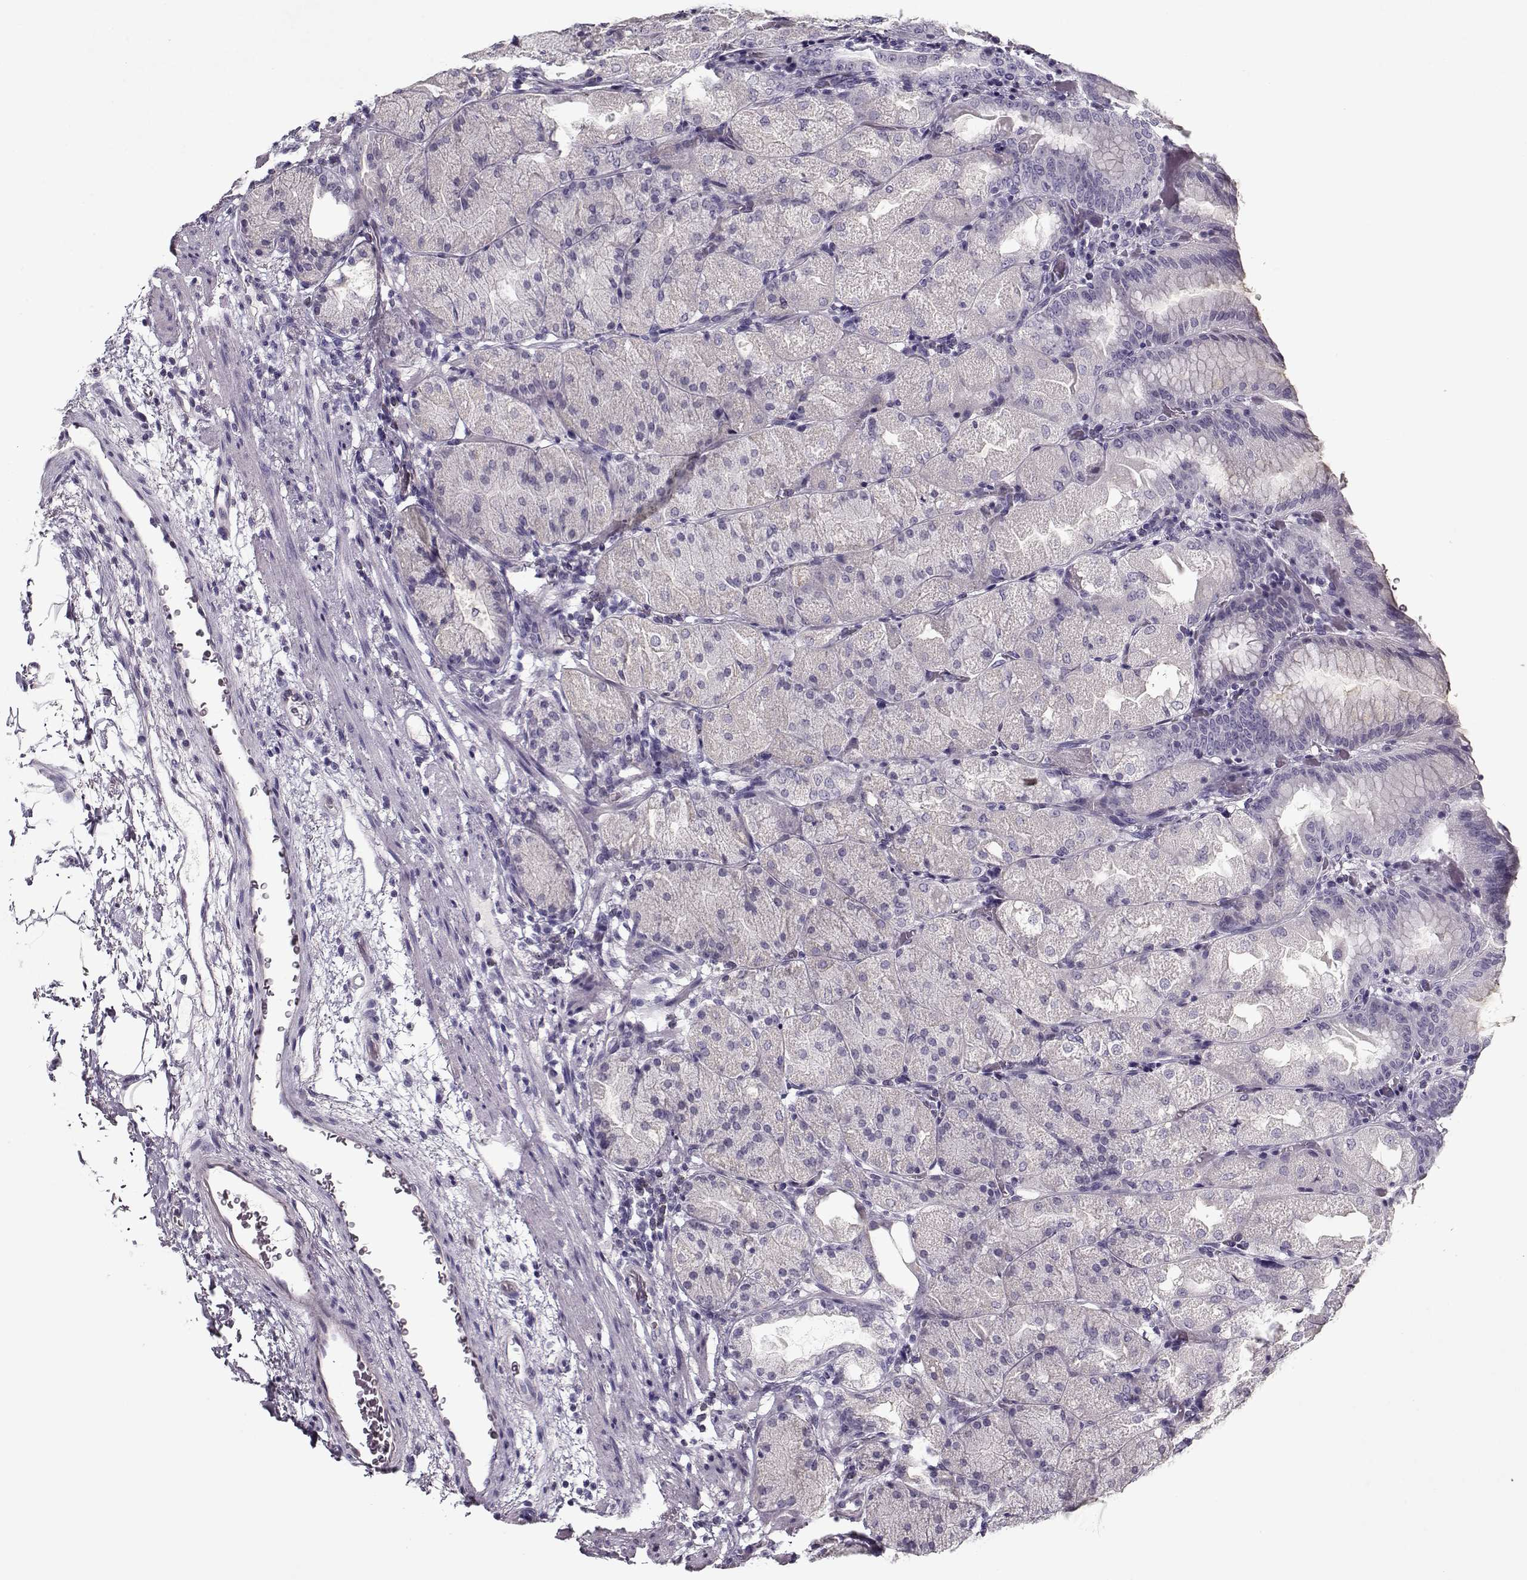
{"staining": {"intensity": "negative", "quantity": "none", "location": "none"}, "tissue": "stomach", "cell_type": "Glandular cells", "image_type": "normal", "snomed": [{"axis": "morphology", "description": "Normal tissue, NOS"}, {"axis": "topography", "description": "Stomach, upper"}, {"axis": "topography", "description": "Stomach"}, {"axis": "topography", "description": "Stomach, lower"}], "caption": "This is a image of IHC staining of normal stomach, which shows no staining in glandular cells. The staining is performed using DAB (3,3'-diaminobenzidine) brown chromogen with nuclei counter-stained in using hematoxylin.", "gene": "CCDC136", "patient": {"sex": "male", "age": 62}}